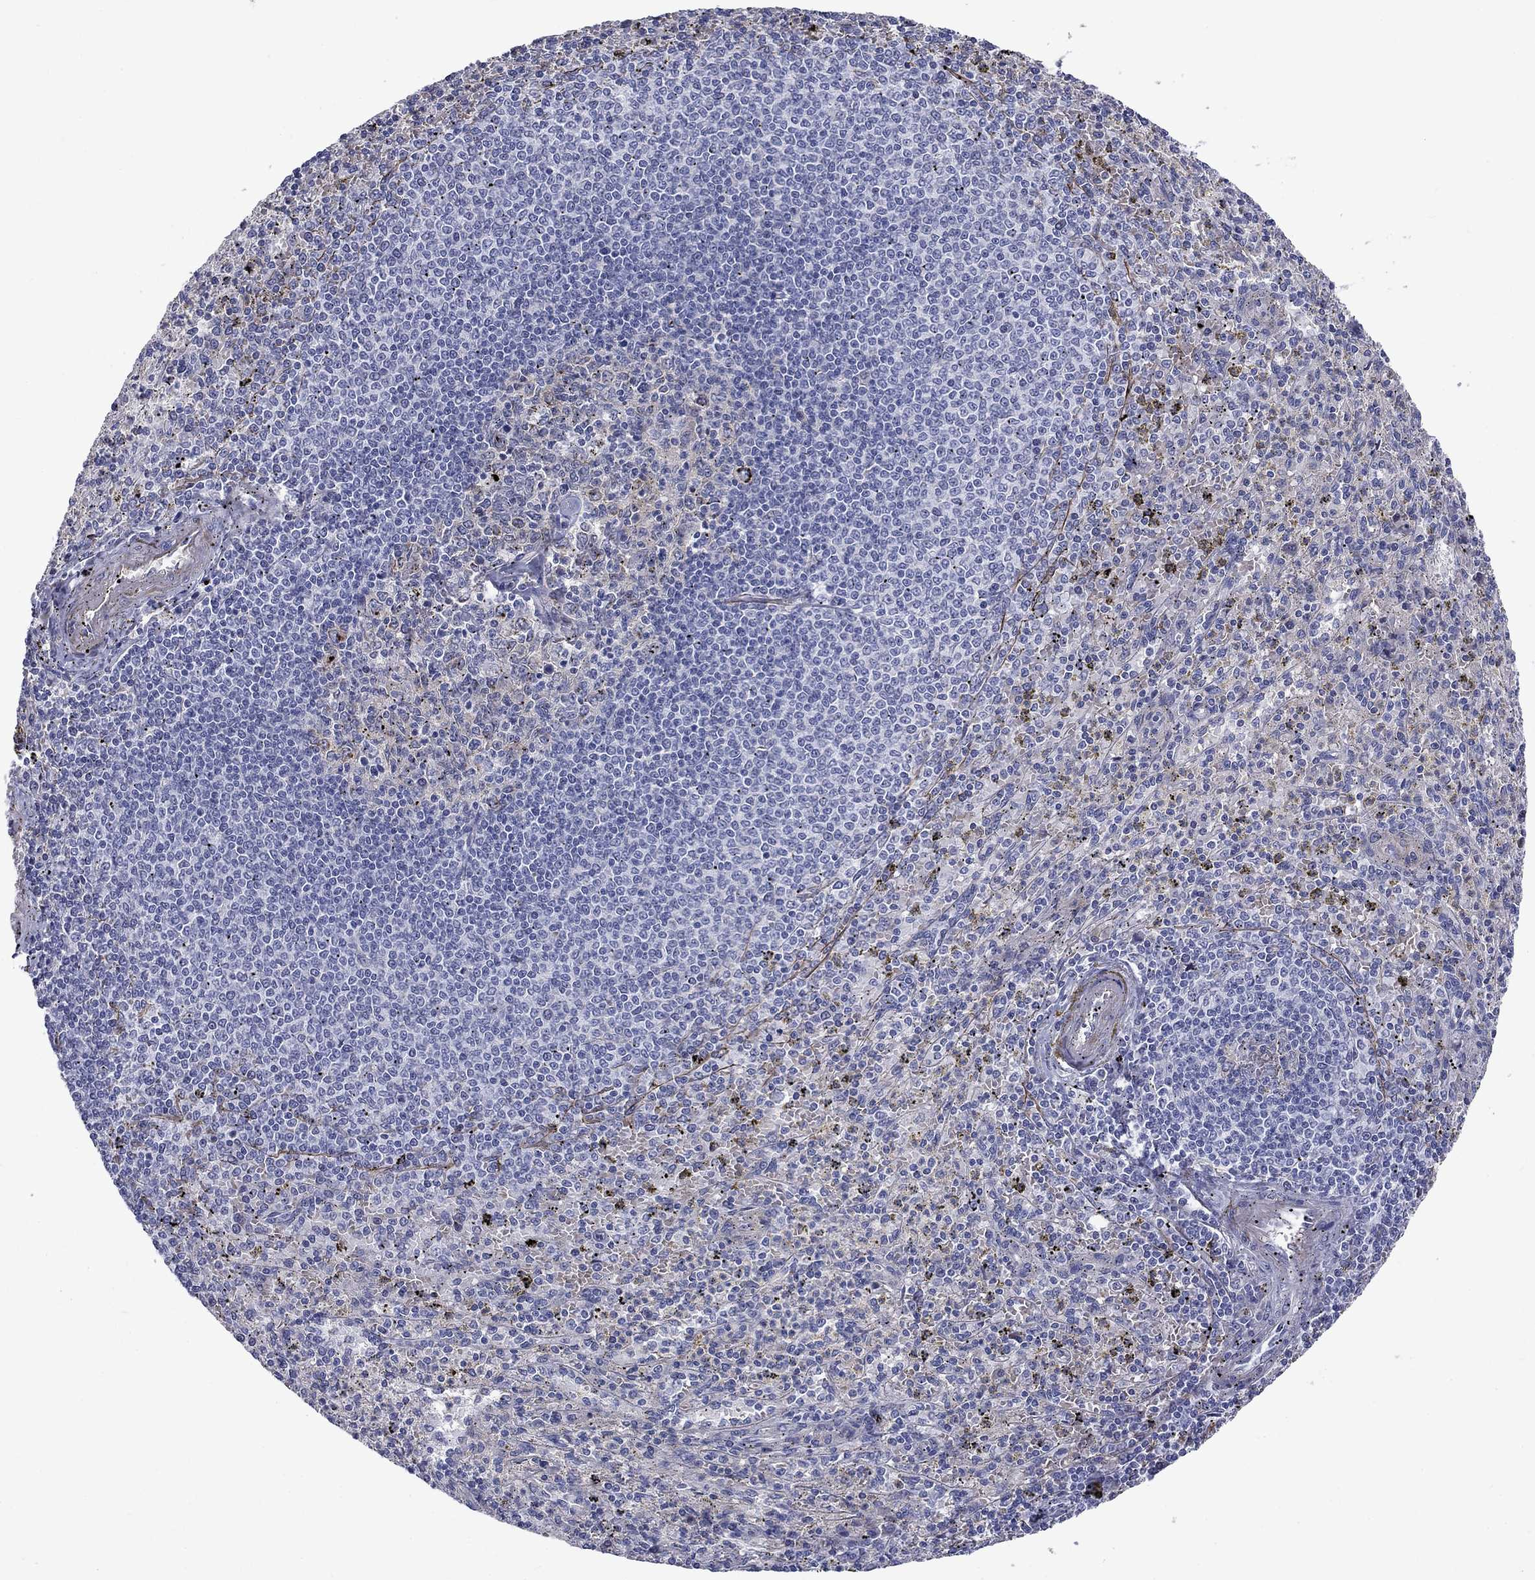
{"staining": {"intensity": "negative", "quantity": "none", "location": "none"}, "tissue": "spleen", "cell_type": "Cells in red pulp", "image_type": "normal", "snomed": [{"axis": "morphology", "description": "Normal tissue, NOS"}, {"axis": "topography", "description": "Spleen"}], "caption": "An immunohistochemistry (IHC) photomicrograph of normal spleen is shown. There is no staining in cells in red pulp of spleen. (DAB (3,3'-diaminobenzidine) immunohistochemistry with hematoxylin counter stain).", "gene": "SLC1A1", "patient": {"sex": "male", "age": 60}}